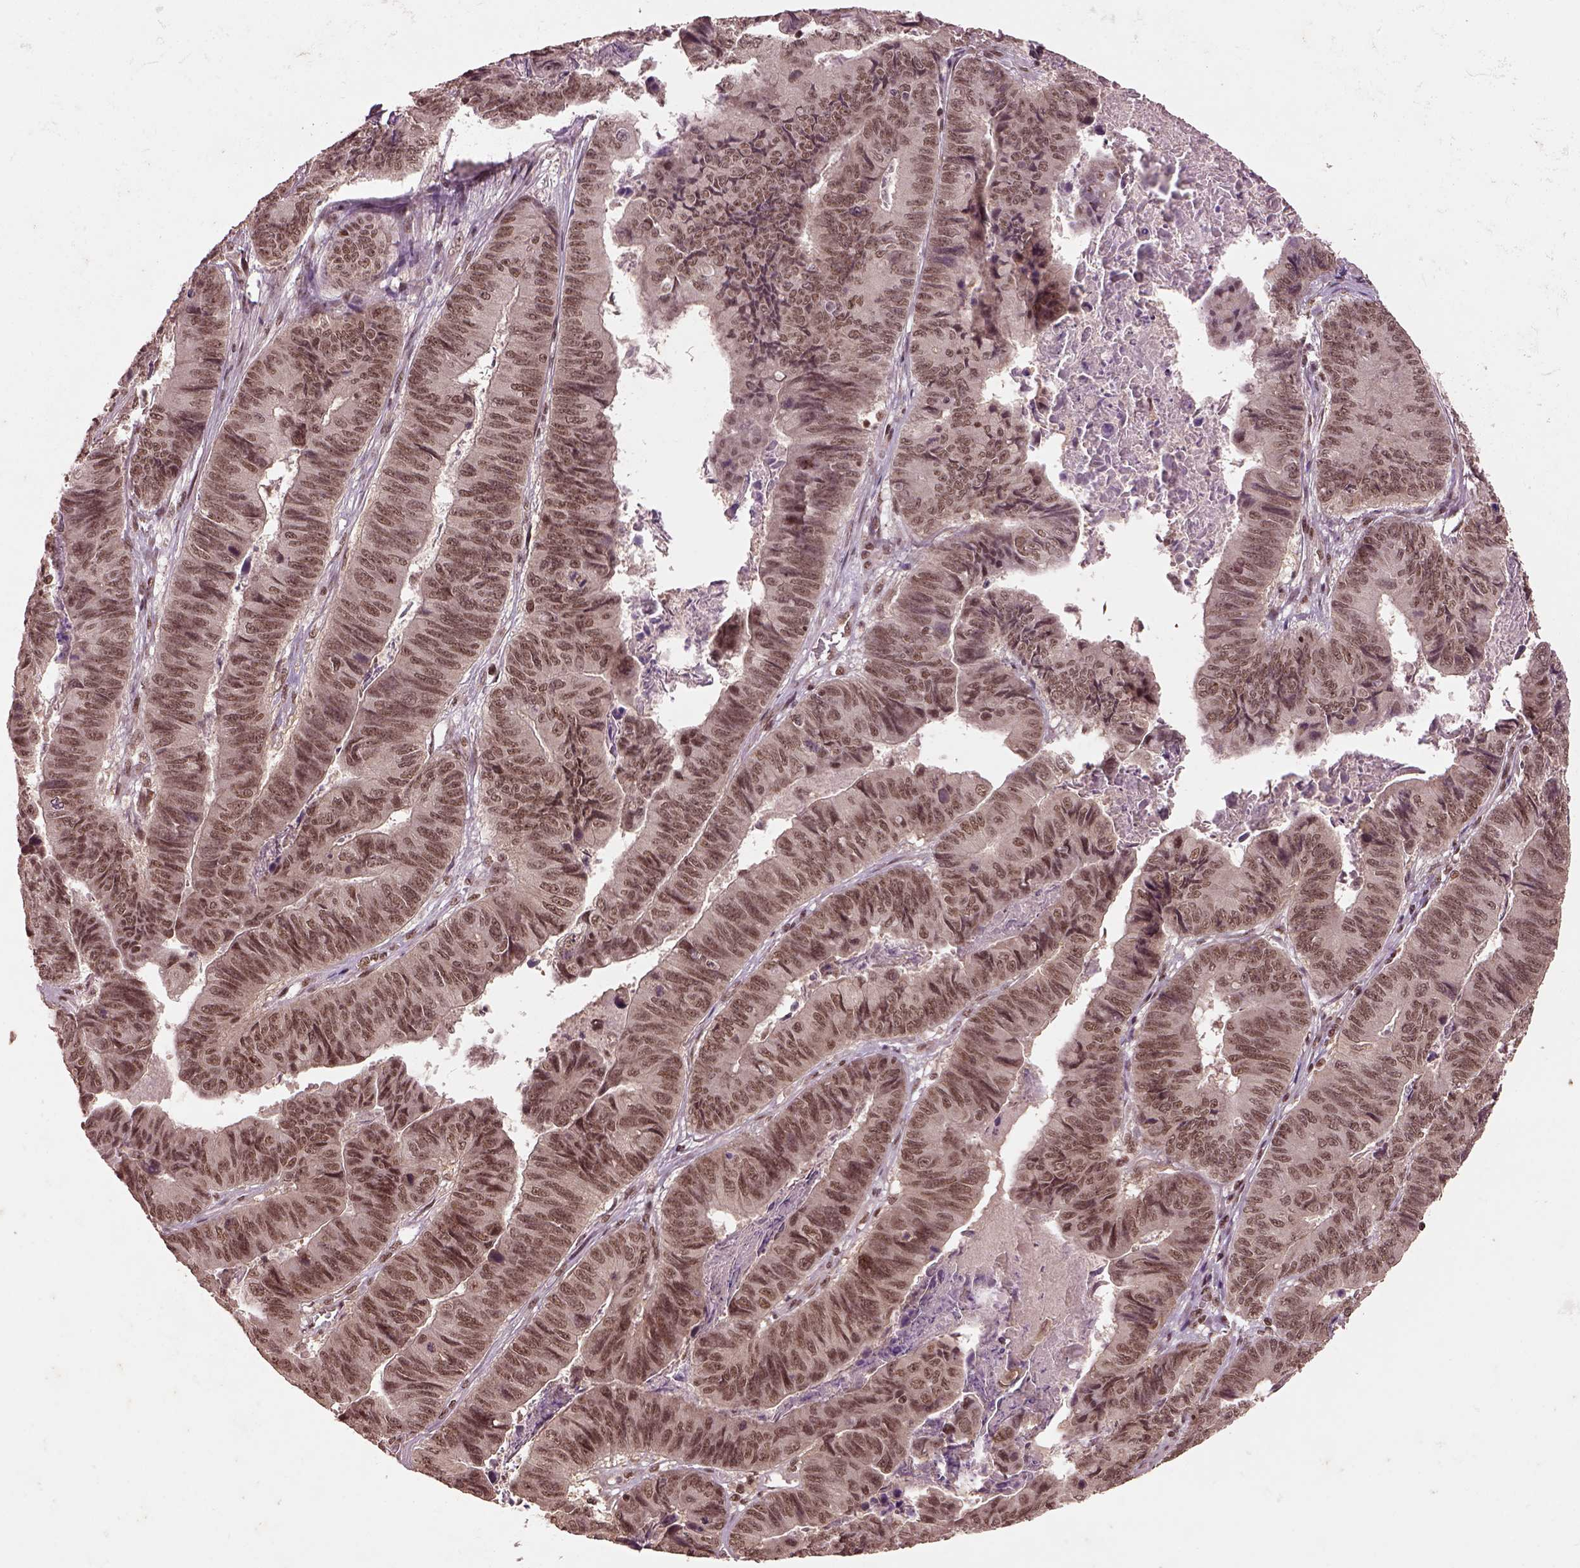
{"staining": {"intensity": "moderate", "quantity": ">75%", "location": "nuclear"}, "tissue": "stomach cancer", "cell_type": "Tumor cells", "image_type": "cancer", "snomed": [{"axis": "morphology", "description": "Adenocarcinoma, NOS"}, {"axis": "topography", "description": "Stomach, lower"}], "caption": "The immunohistochemical stain labels moderate nuclear expression in tumor cells of stomach cancer tissue.", "gene": "BRD9", "patient": {"sex": "male", "age": 77}}